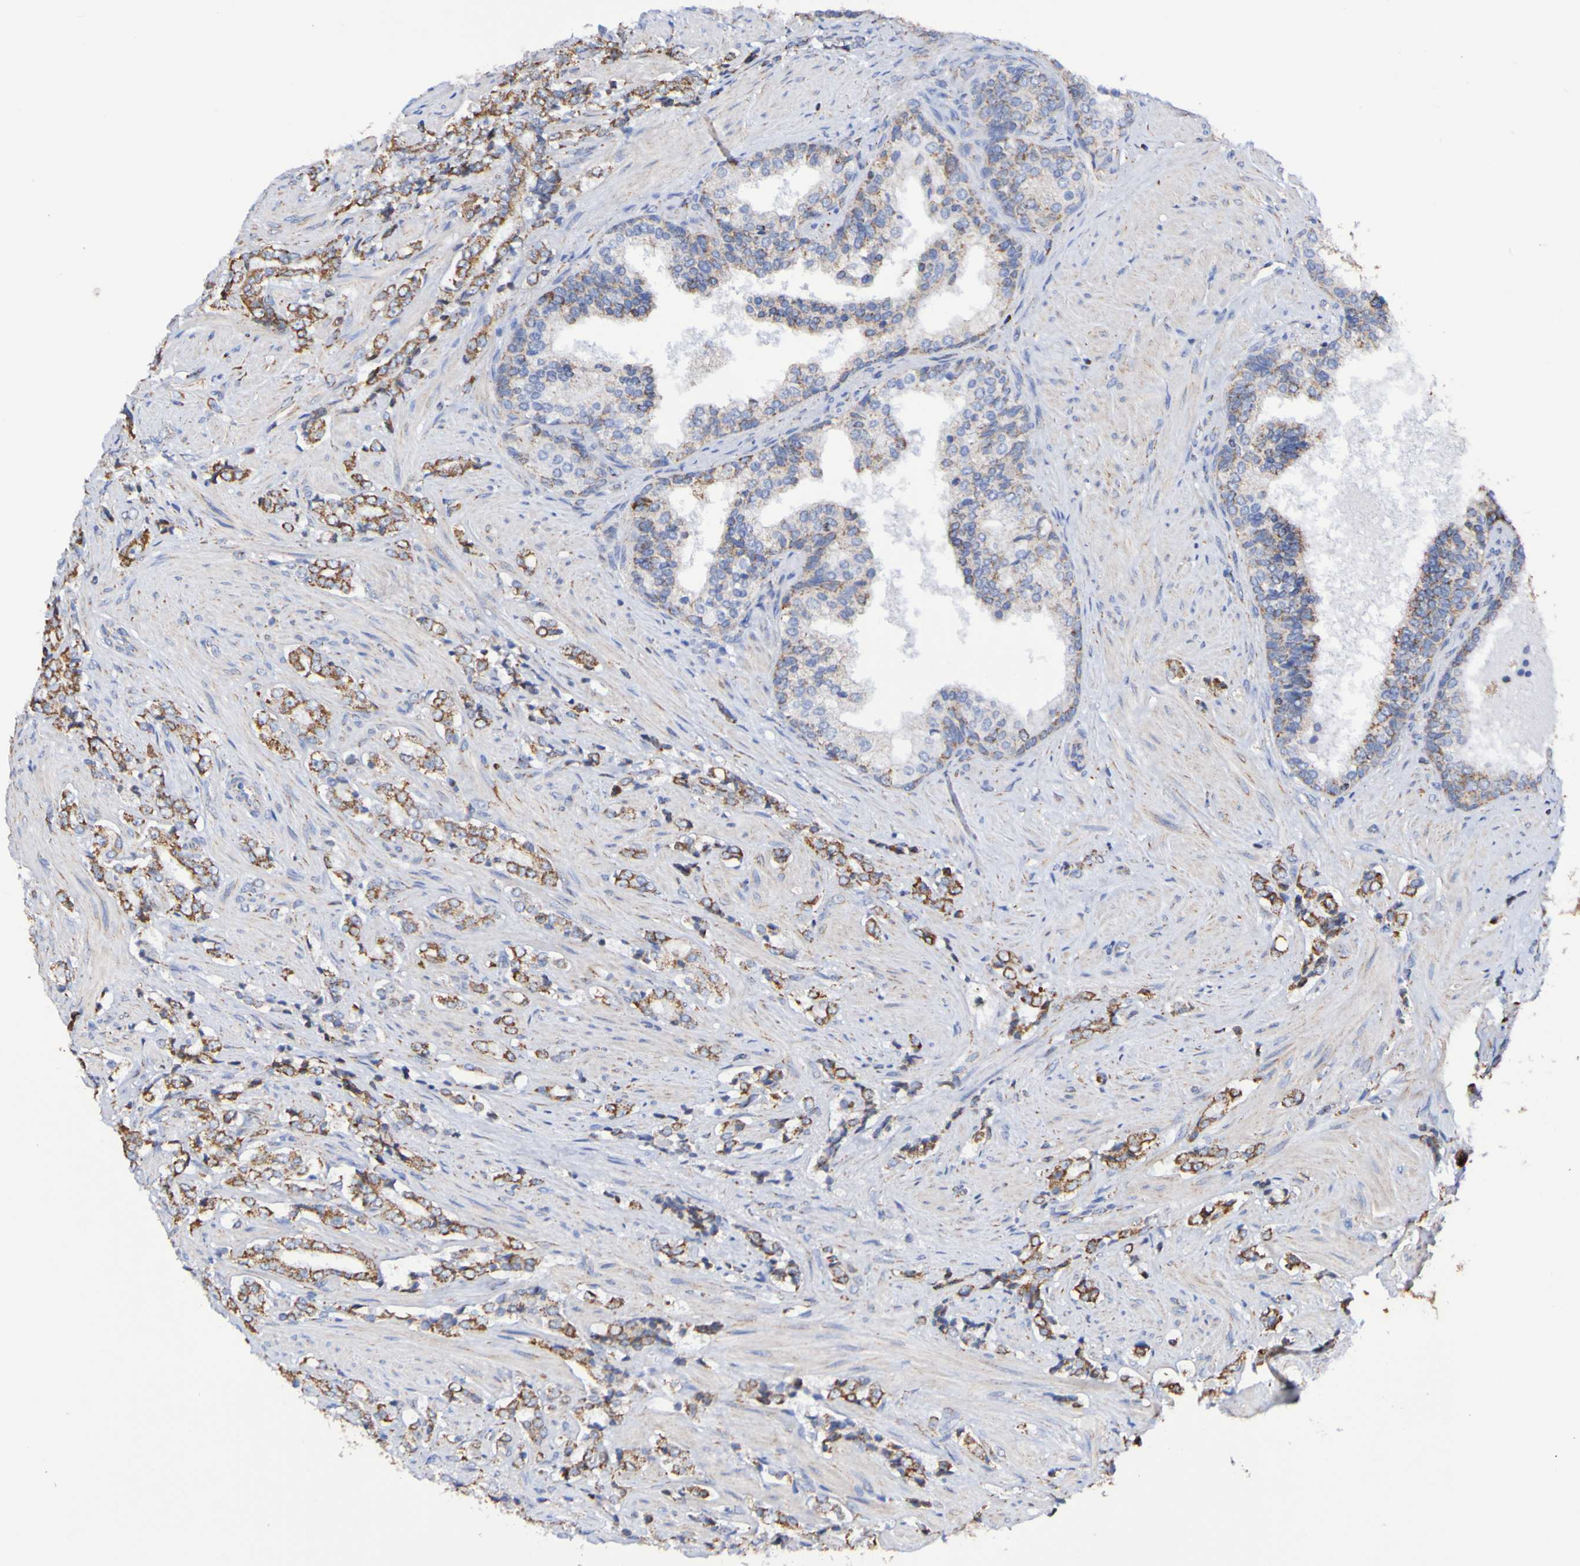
{"staining": {"intensity": "strong", "quantity": ">75%", "location": "cytoplasmic/membranous"}, "tissue": "prostate cancer", "cell_type": "Tumor cells", "image_type": "cancer", "snomed": [{"axis": "morphology", "description": "Adenocarcinoma, Low grade"}, {"axis": "topography", "description": "Prostate"}], "caption": "A photomicrograph of human prostate cancer stained for a protein displays strong cytoplasmic/membranous brown staining in tumor cells.", "gene": "IL18R1", "patient": {"sex": "male", "age": 60}}